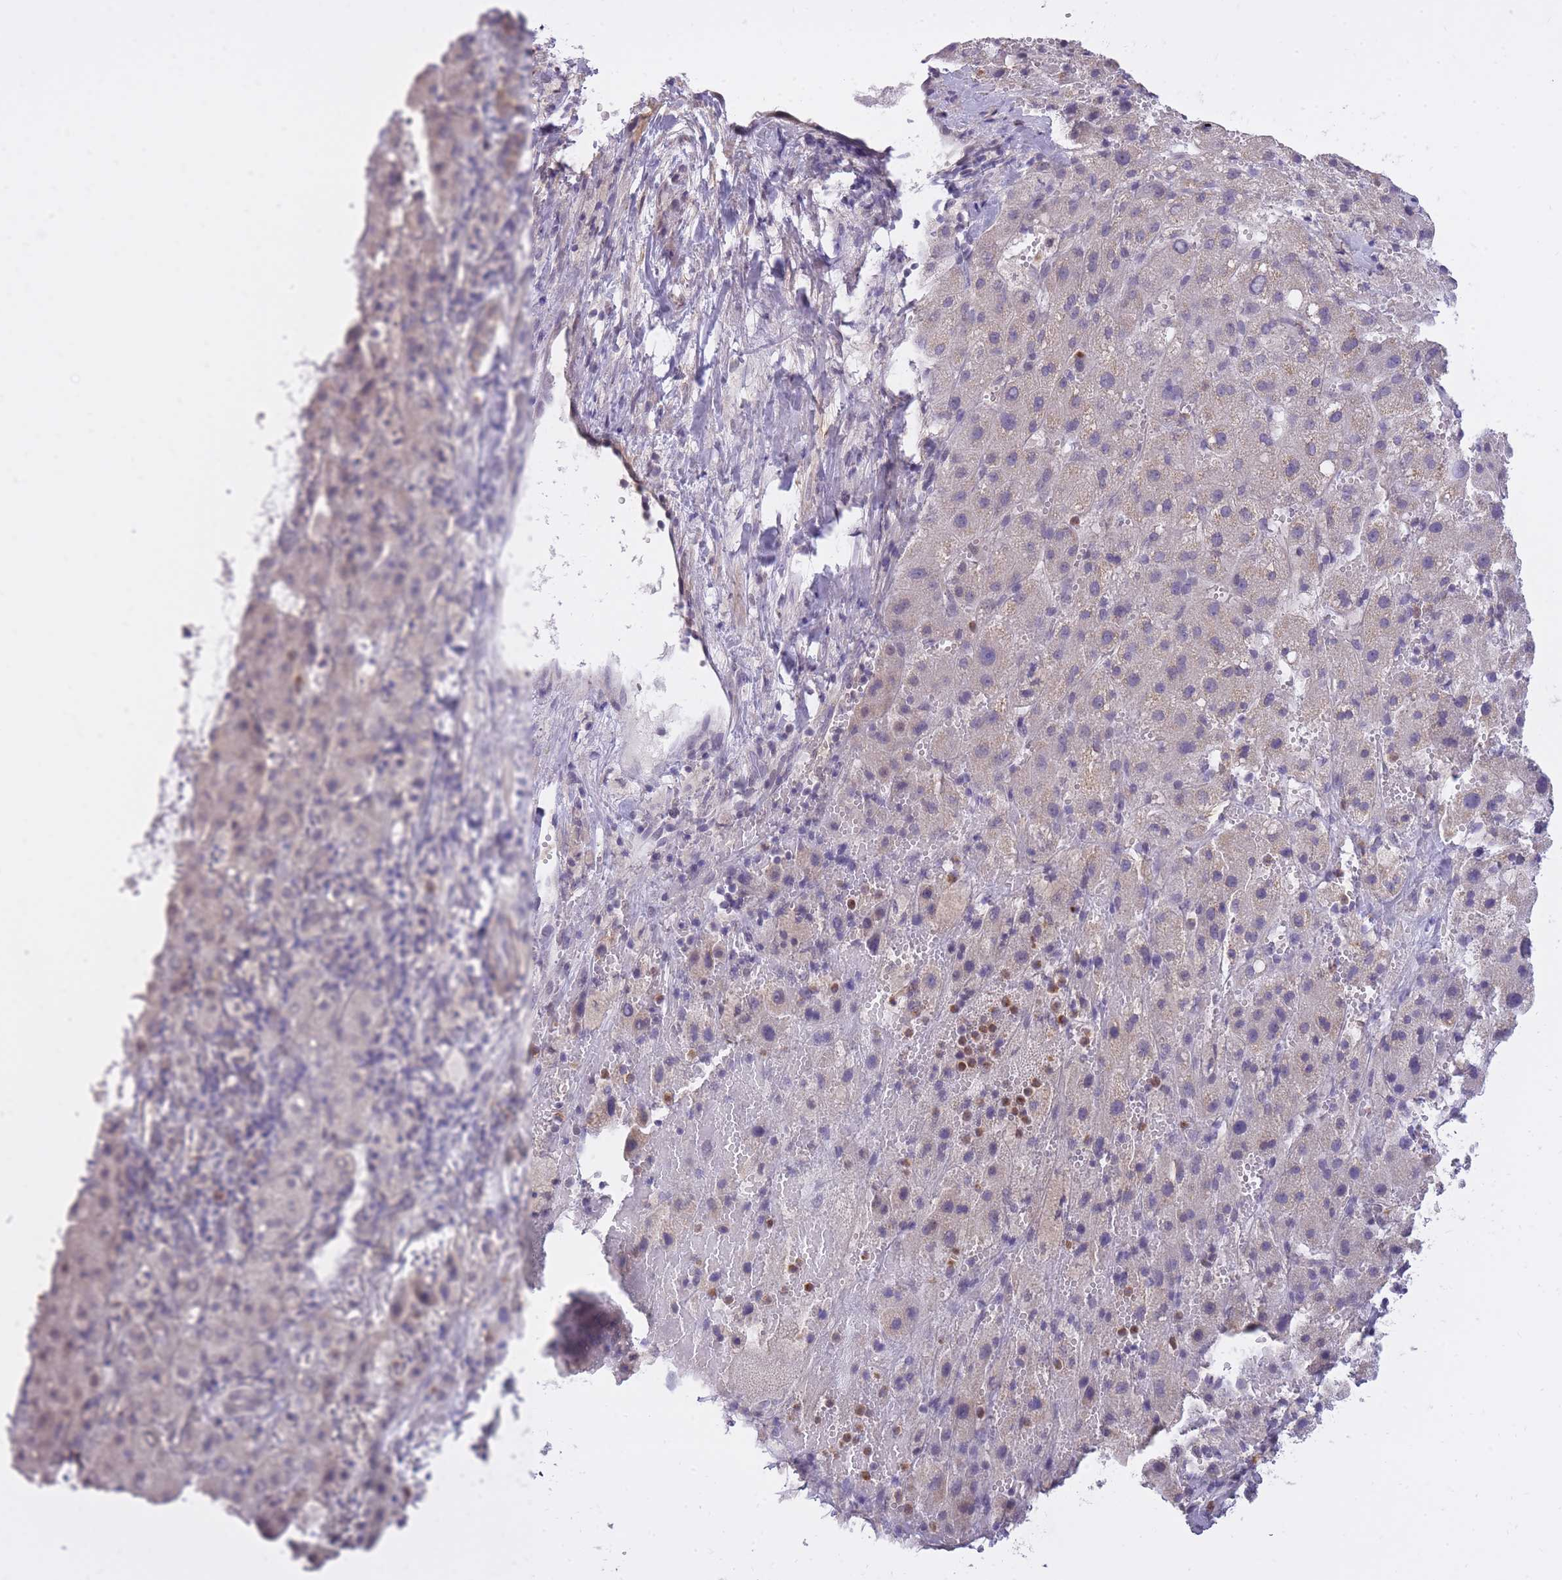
{"staining": {"intensity": "negative", "quantity": "none", "location": "none"}, "tissue": "liver cancer", "cell_type": "Tumor cells", "image_type": "cancer", "snomed": [{"axis": "morphology", "description": "Carcinoma, Hepatocellular, NOS"}, {"axis": "topography", "description": "Liver"}], "caption": "Tumor cells show no significant protein expression in hepatocellular carcinoma (liver).", "gene": "TIGD1", "patient": {"sex": "female", "age": 58}}